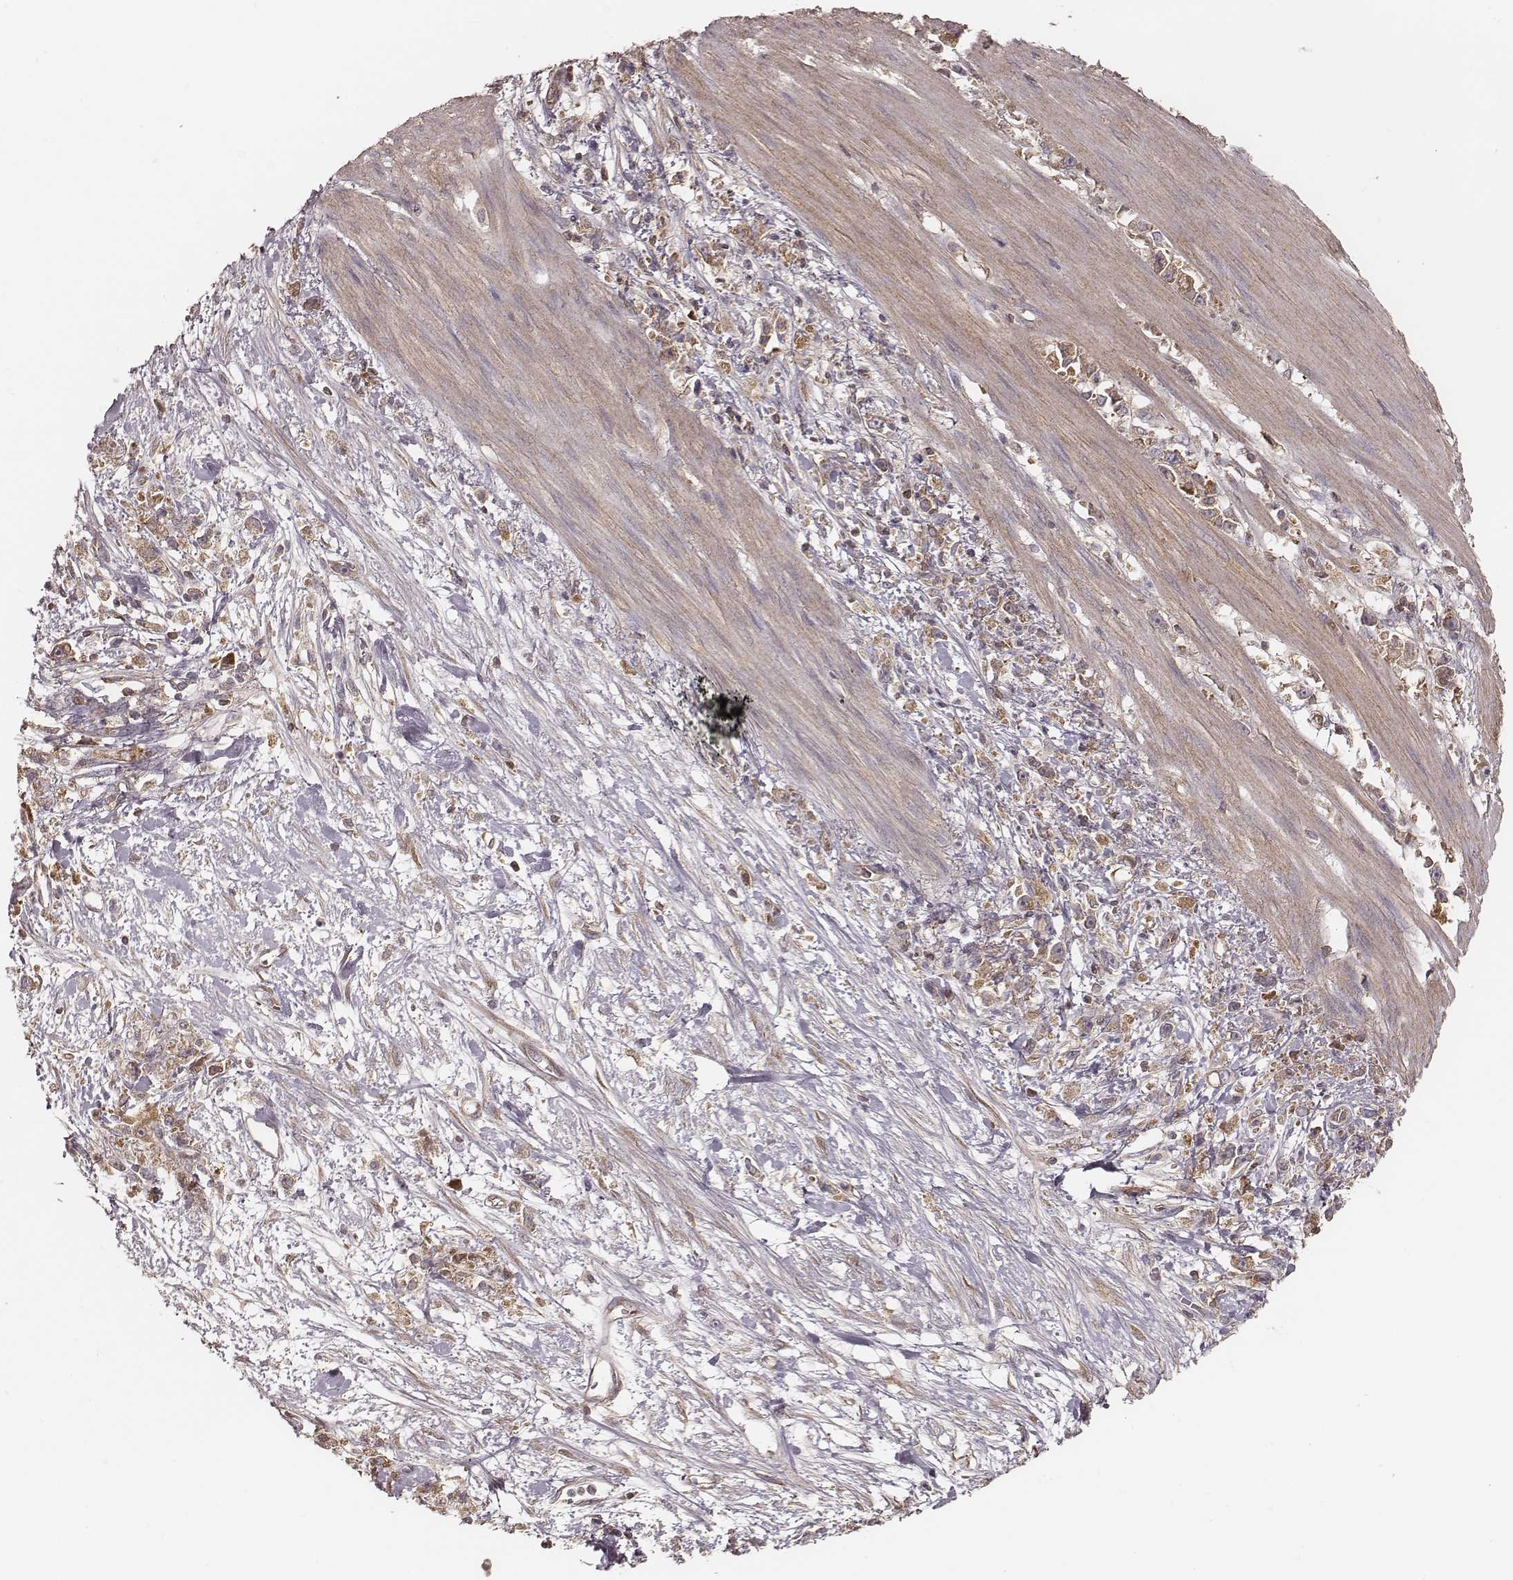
{"staining": {"intensity": "moderate", "quantity": ">75%", "location": "cytoplasmic/membranous"}, "tissue": "stomach cancer", "cell_type": "Tumor cells", "image_type": "cancer", "snomed": [{"axis": "morphology", "description": "Adenocarcinoma, NOS"}, {"axis": "topography", "description": "Stomach"}], "caption": "Tumor cells display medium levels of moderate cytoplasmic/membranous expression in about >75% of cells in human adenocarcinoma (stomach).", "gene": "CARS1", "patient": {"sex": "female", "age": 59}}